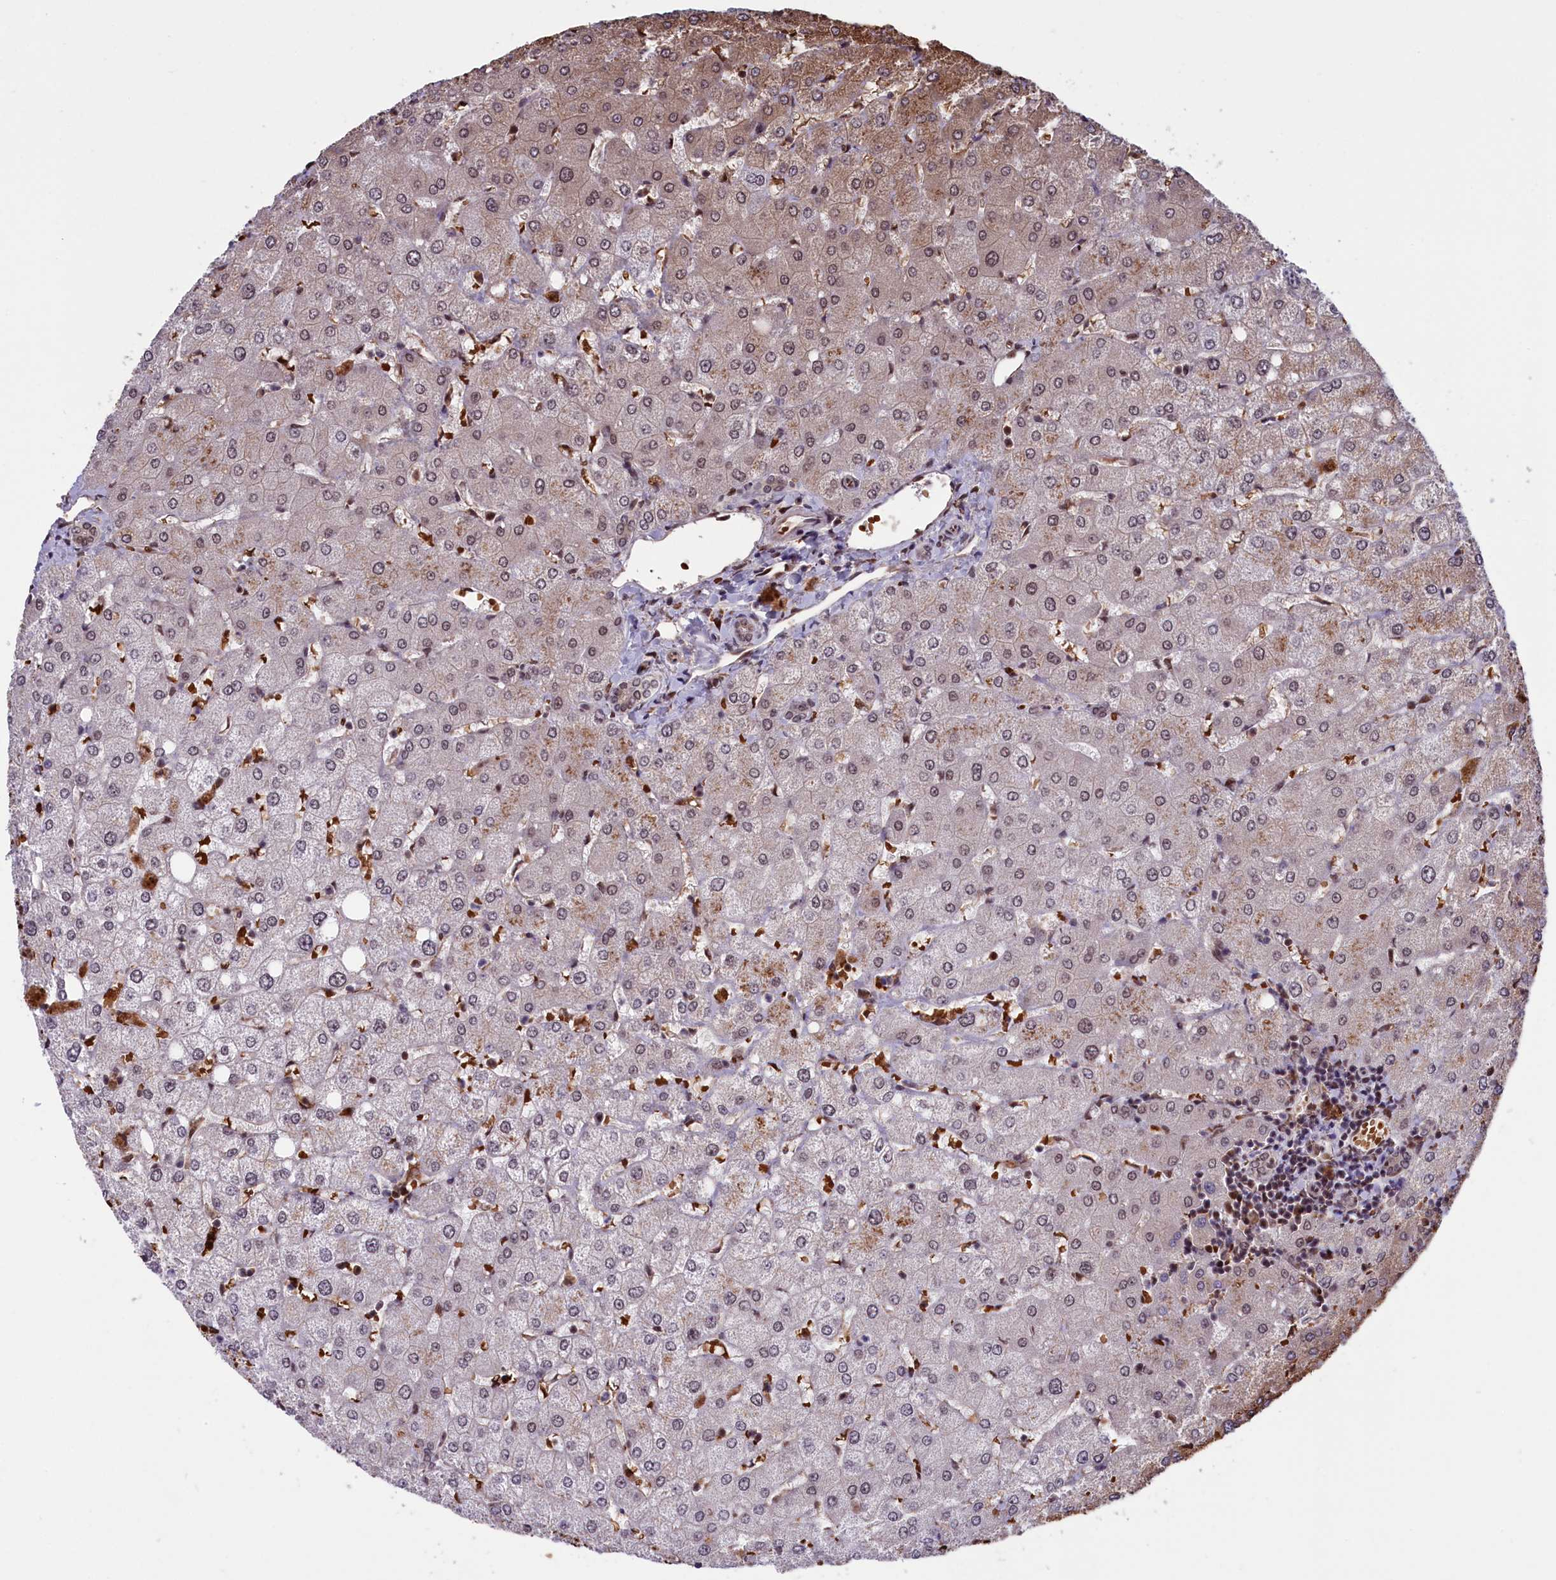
{"staining": {"intensity": "weak", "quantity": ">75%", "location": "nuclear"}, "tissue": "liver", "cell_type": "Cholangiocytes", "image_type": "normal", "snomed": [{"axis": "morphology", "description": "Normal tissue, NOS"}, {"axis": "topography", "description": "Liver"}], "caption": "An image of human liver stained for a protein demonstrates weak nuclear brown staining in cholangiocytes. The staining was performed using DAB, with brown indicating positive protein expression. Nuclei are stained blue with hematoxylin.", "gene": "MPHOSPH8", "patient": {"sex": "female", "age": 54}}